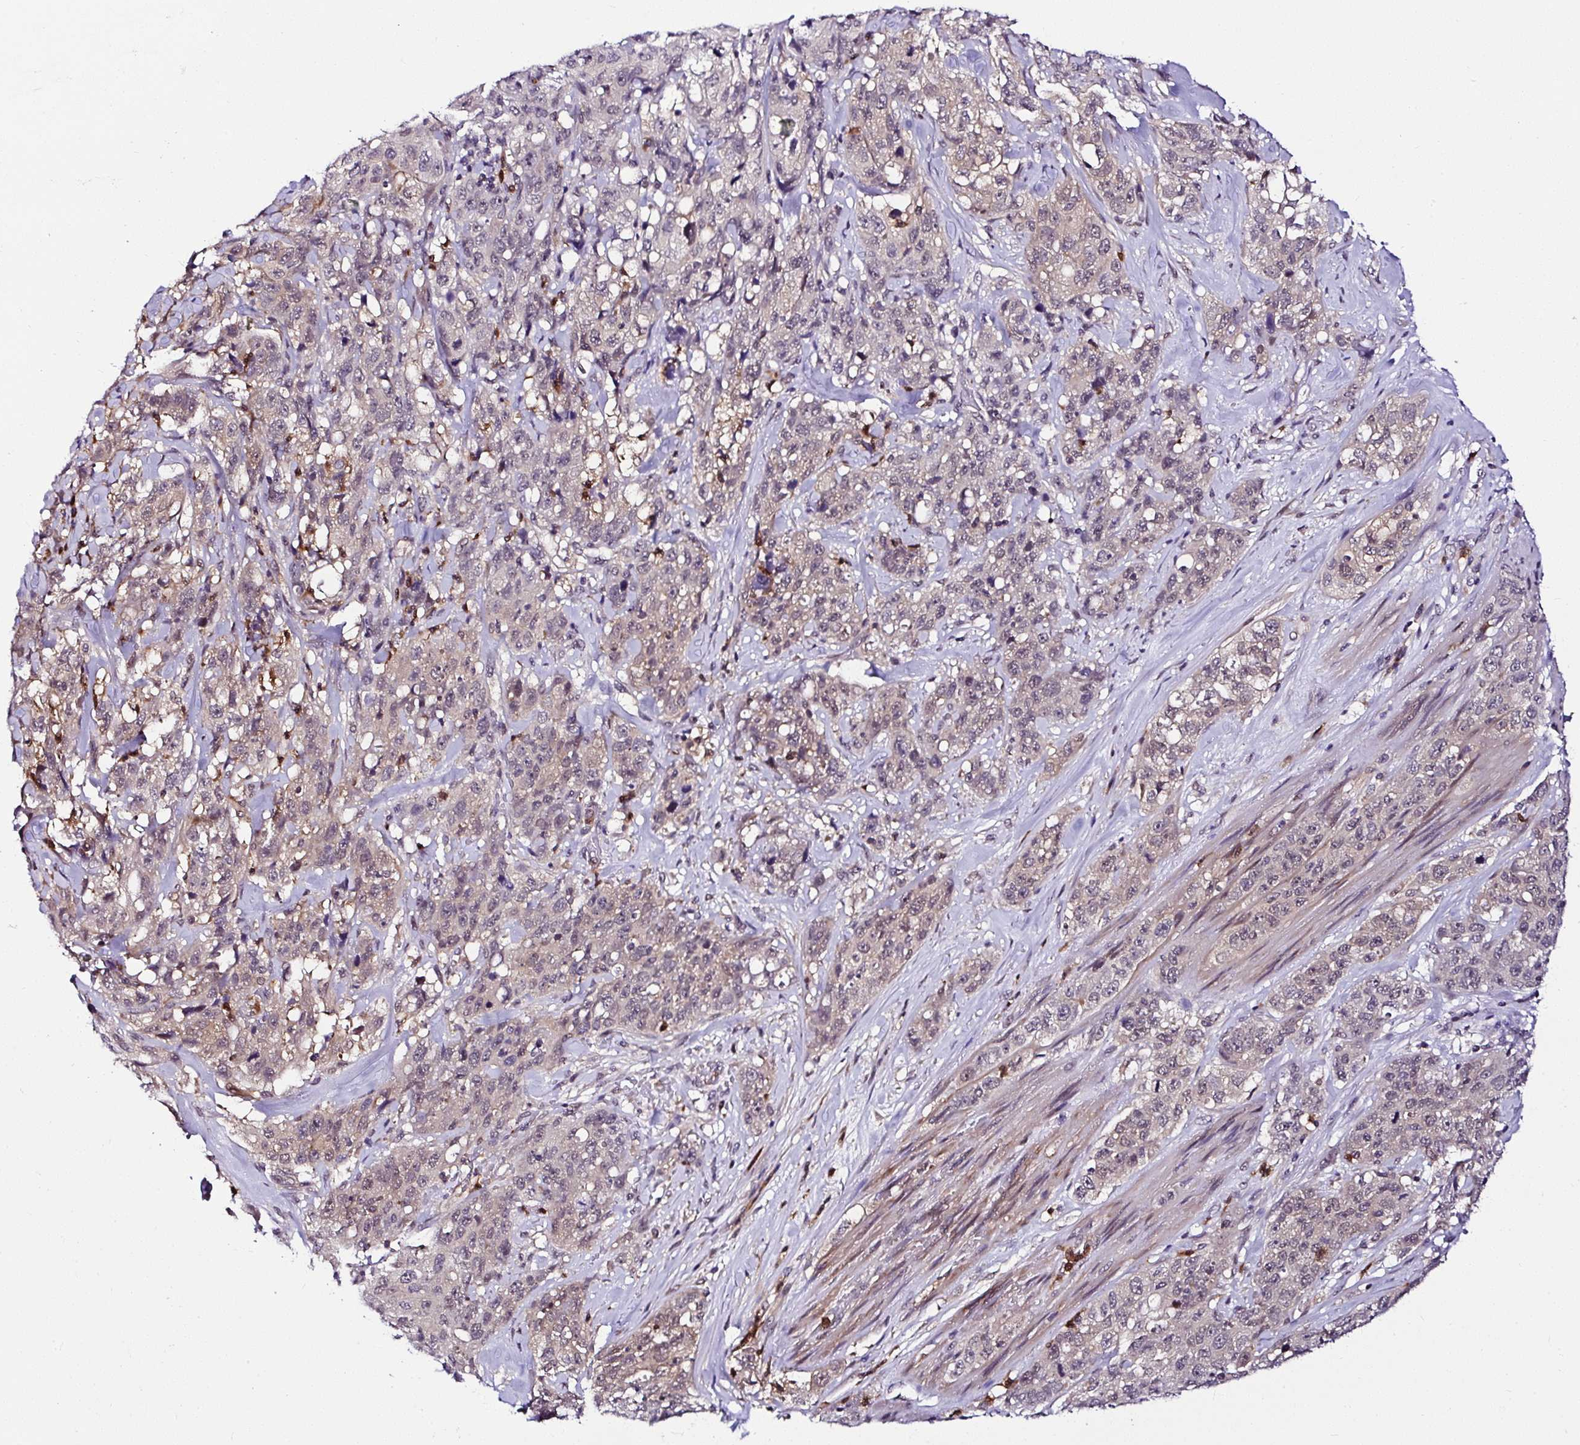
{"staining": {"intensity": "weak", "quantity": "<25%", "location": "nuclear"}, "tissue": "stomach cancer", "cell_type": "Tumor cells", "image_type": "cancer", "snomed": [{"axis": "morphology", "description": "Adenocarcinoma, NOS"}, {"axis": "topography", "description": "Stomach"}], "caption": "This is an immunohistochemistry micrograph of stomach adenocarcinoma. There is no expression in tumor cells.", "gene": "PIN4", "patient": {"sex": "male", "age": 48}}